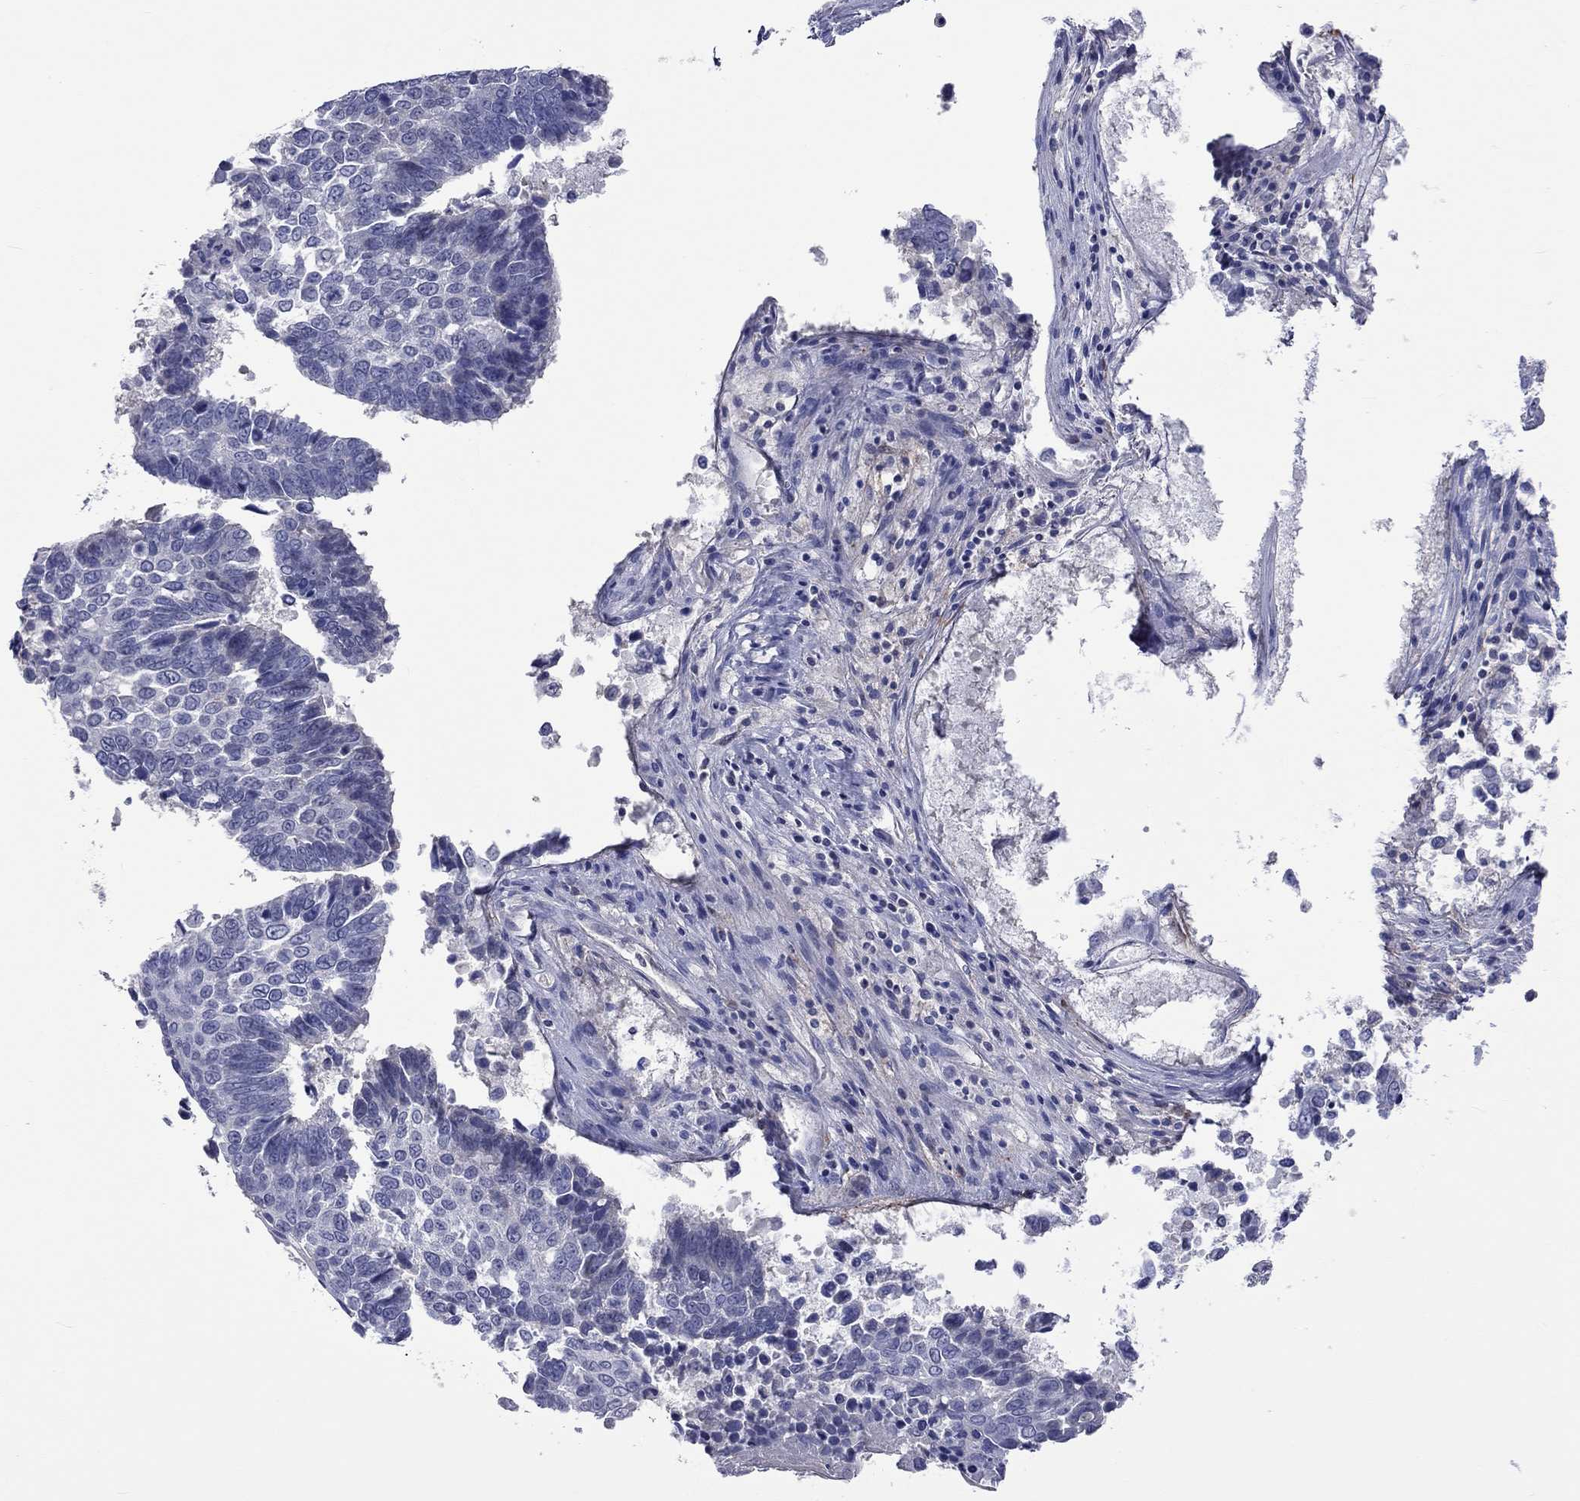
{"staining": {"intensity": "negative", "quantity": "none", "location": "none"}, "tissue": "lung cancer", "cell_type": "Tumor cells", "image_type": "cancer", "snomed": [{"axis": "morphology", "description": "Squamous cell carcinoma, NOS"}, {"axis": "topography", "description": "Lung"}], "caption": "A photomicrograph of human lung cancer (squamous cell carcinoma) is negative for staining in tumor cells.", "gene": "LRFN4", "patient": {"sex": "male", "age": 73}}